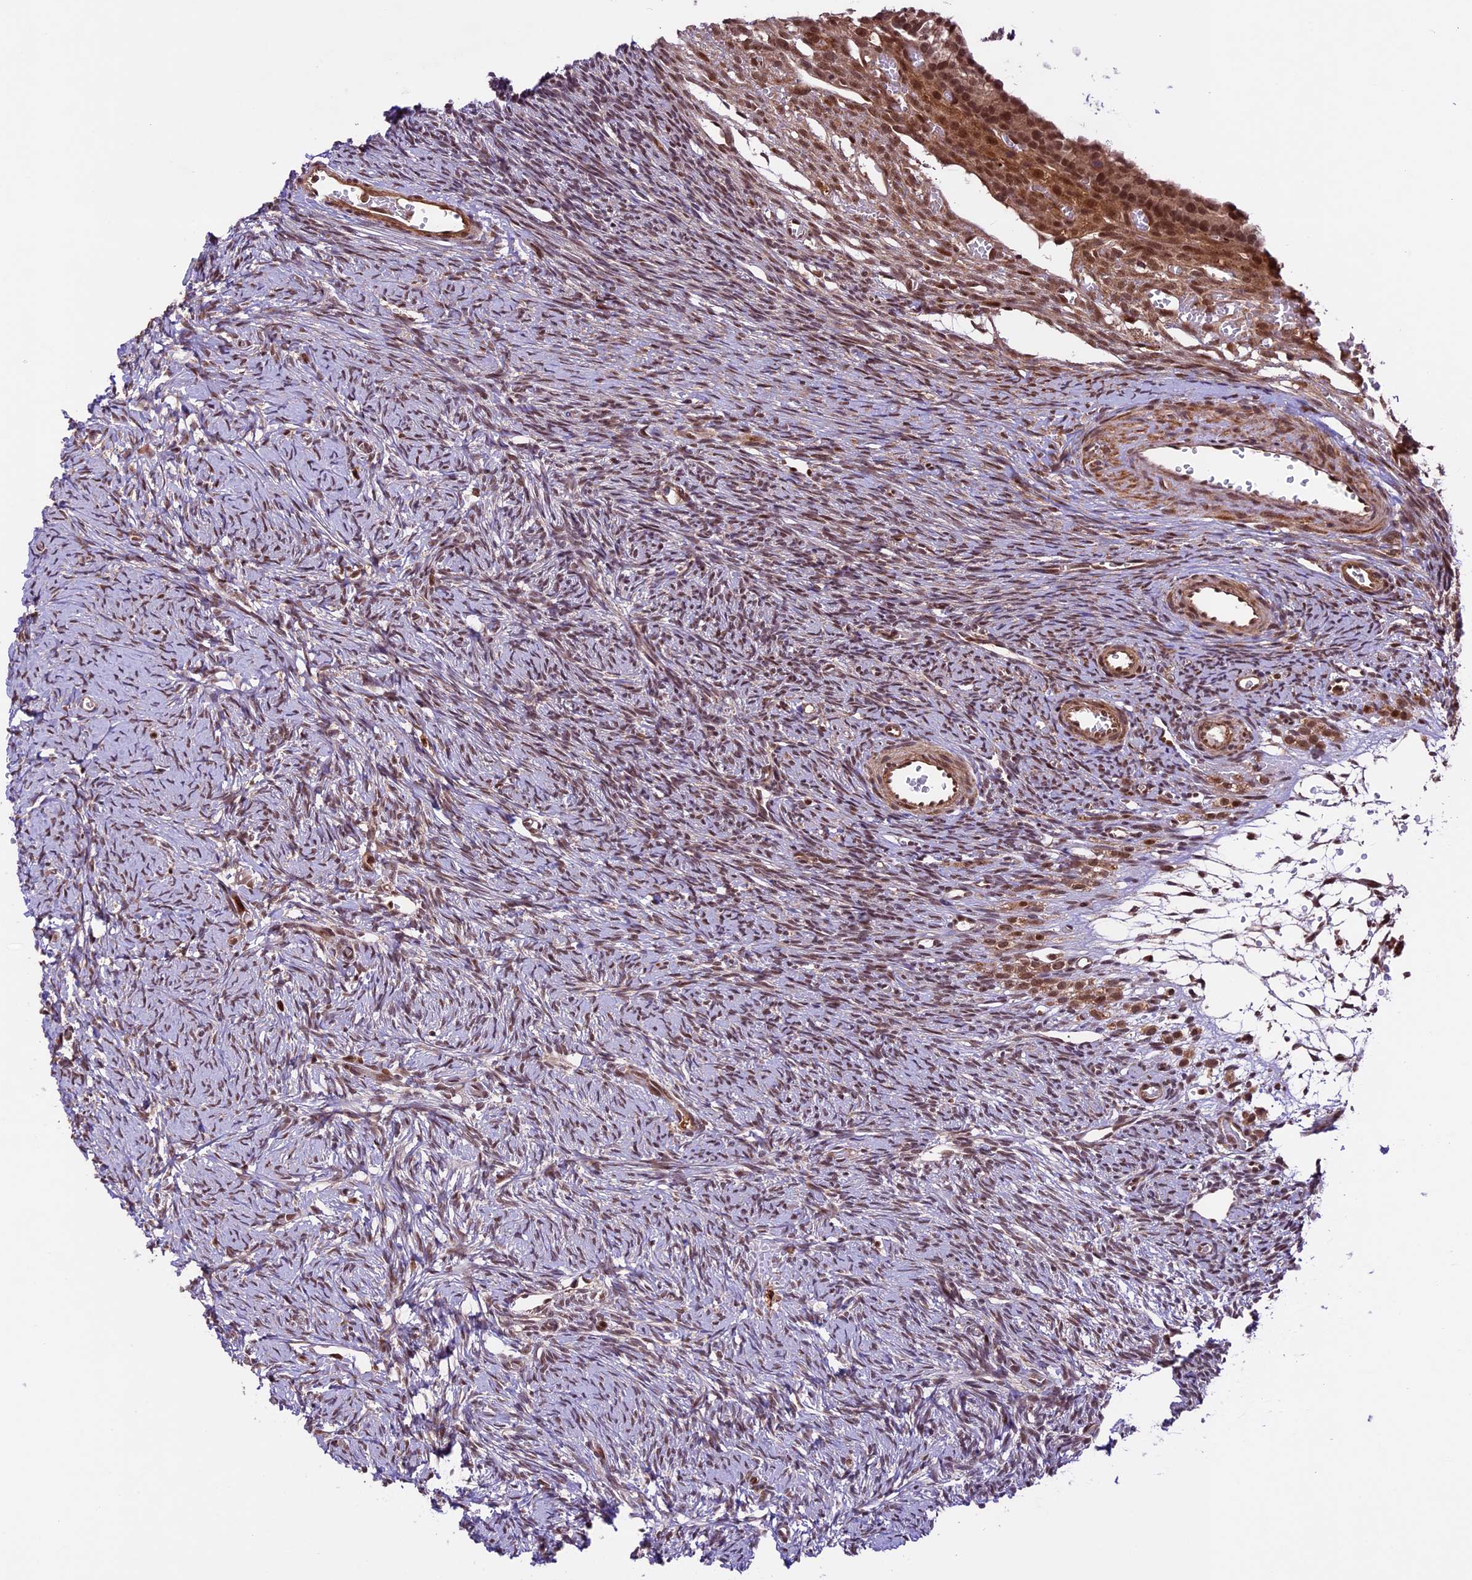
{"staining": {"intensity": "weak", "quantity": "25%-75%", "location": "nuclear"}, "tissue": "ovary", "cell_type": "Ovarian stroma cells", "image_type": "normal", "snomed": [{"axis": "morphology", "description": "Normal tissue, NOS"}, {"axis": "topography", "description": "Ovary"}], "caption": "Immunohistochemical staining of unremarkable ovary reveals weak nuclear protein positivity in about 25%-75% of ovarian stroma cells.", "gene": "DHX38", "patient": {"sex": "female", "age": 39}}